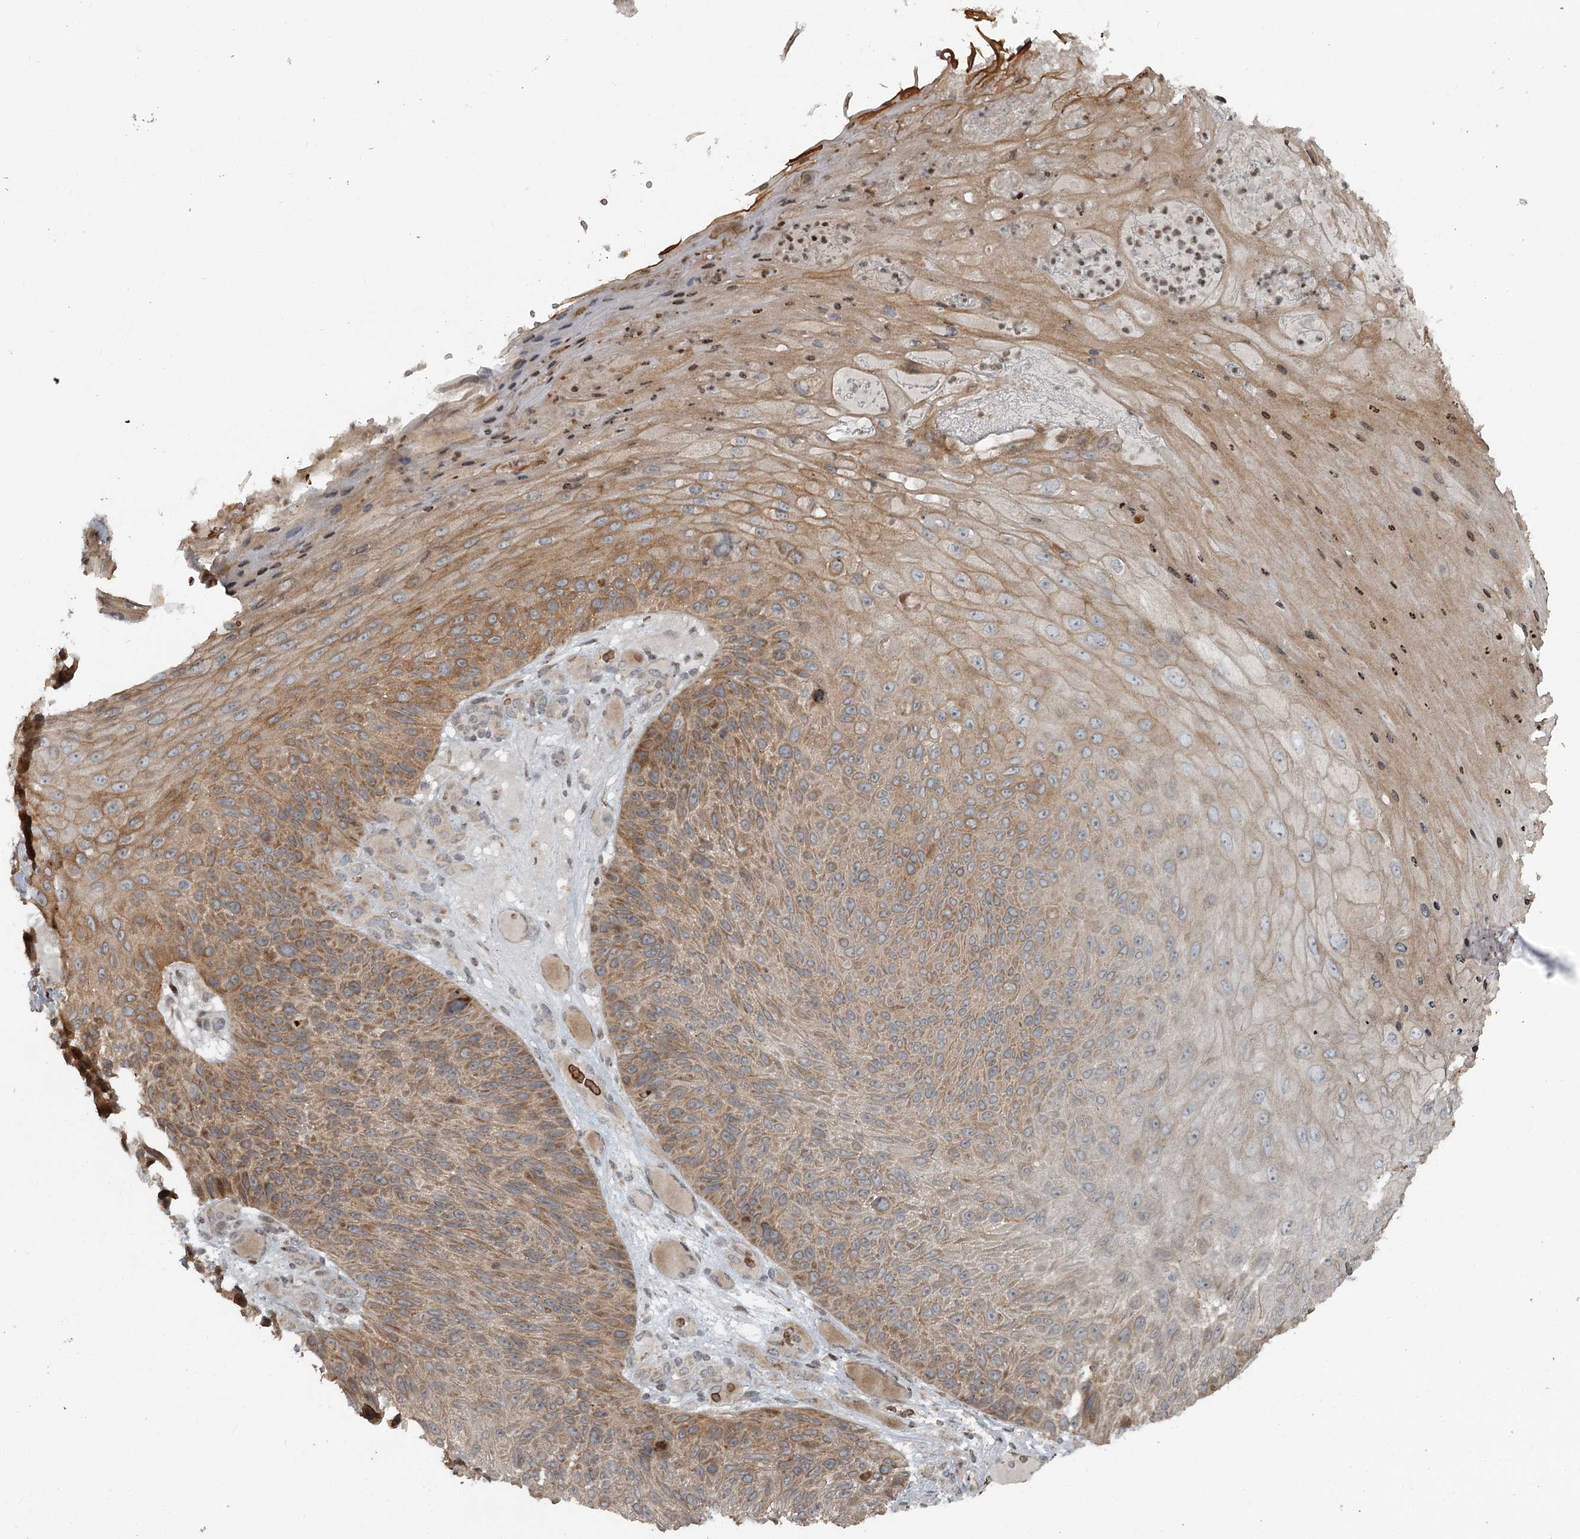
{"staining": {"intensity": "moderate", "quantity": ">75%", "location": "cytoplasmic/membranous"}, "tissue": "skin cancer", "cell_type": "Tumor cells", "image_type": "cancer", "snomed": [{"axis": "morphology", "description": "Squamous cell carcinoma, NOS"}, {"axis": "topography", "description": "Skin"}], "caption": "IHC (DAB) staining of human skin cancer (squamous cell carcinoma) exhibits moderate cytoplasmic/membranous protein positivity in approximately >75% of tumor cells.", "gene": "RASSF8", "patient": {"sex": "female", "age": 88}}